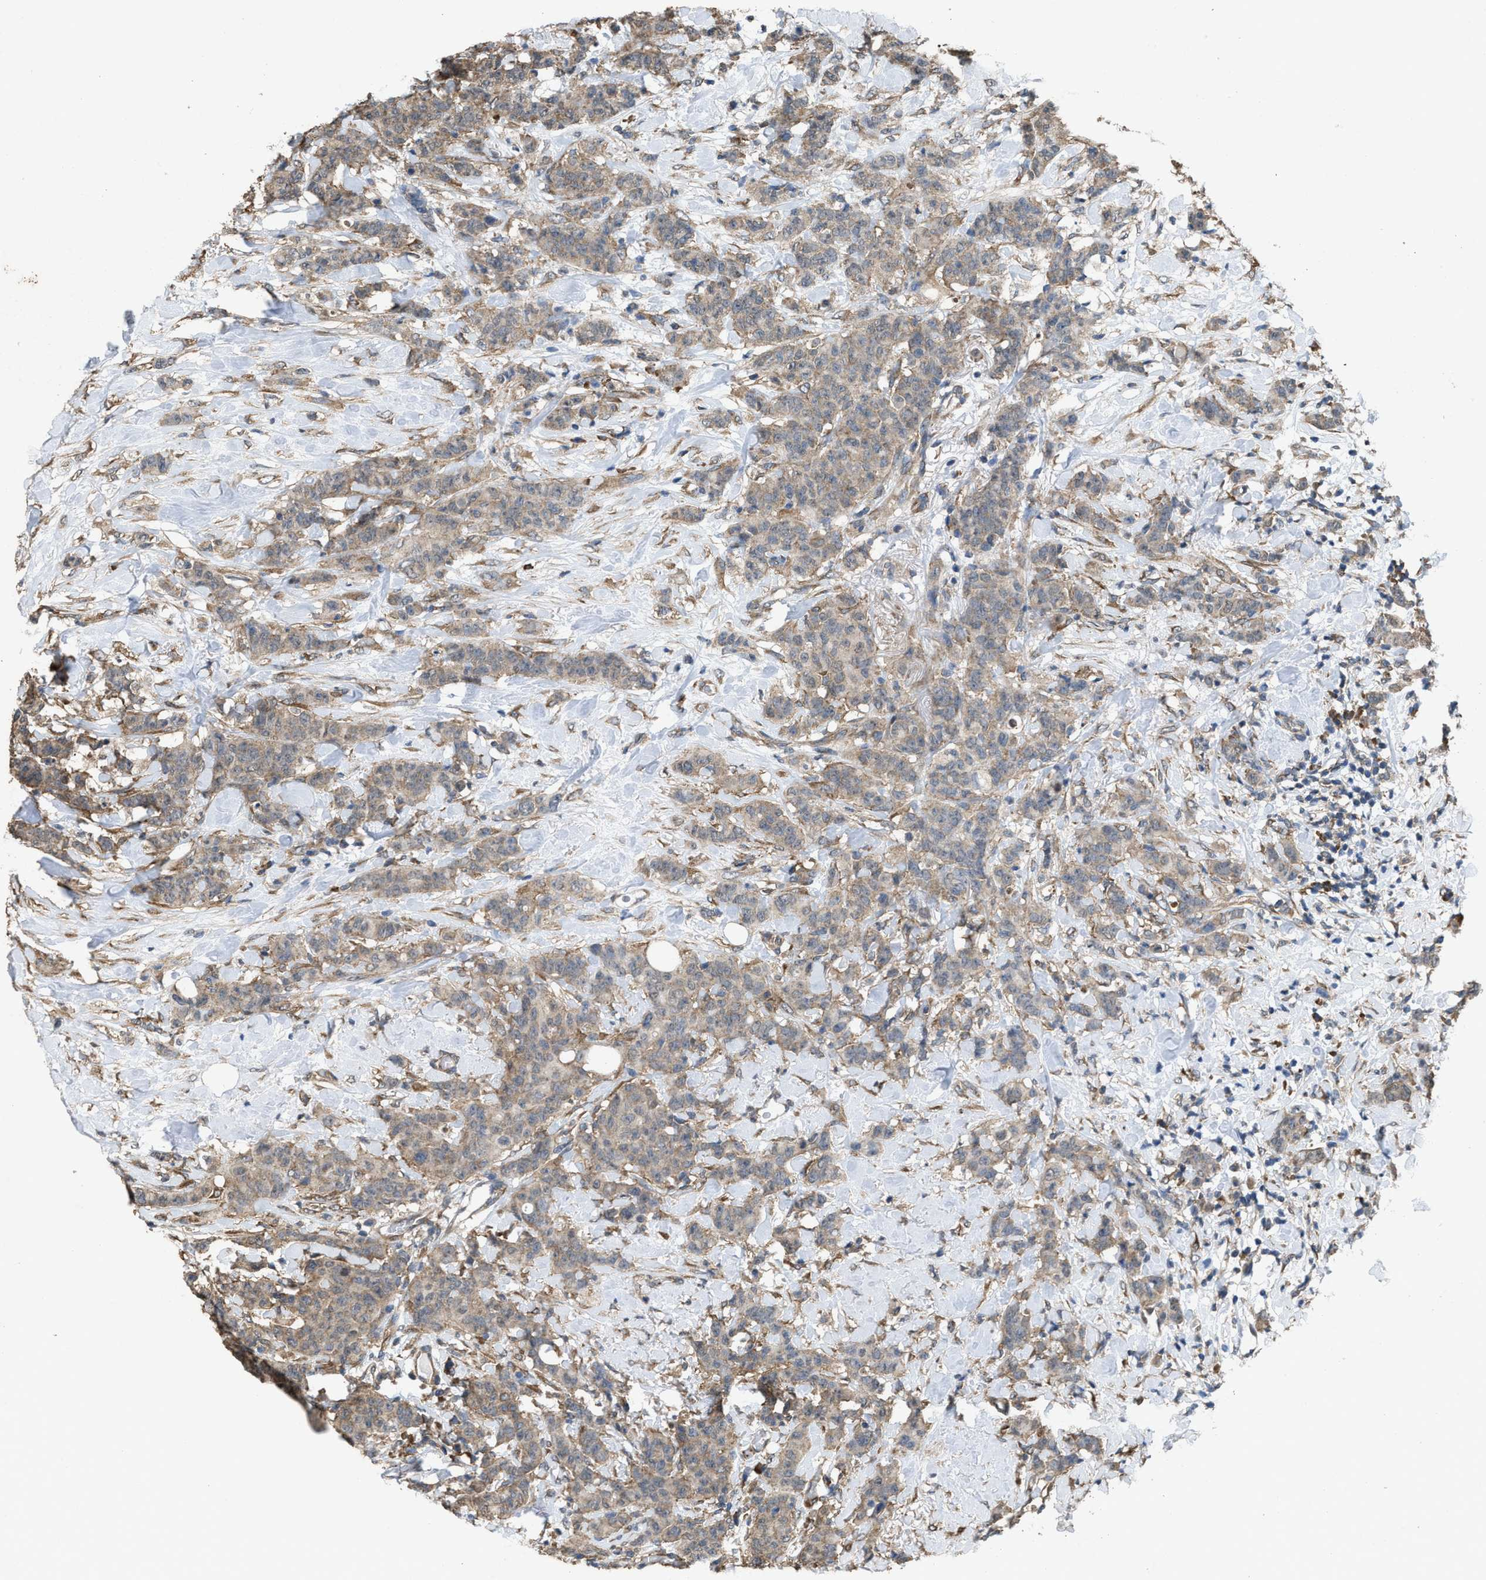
{"staining": {"intensity": "weak", "quantity": ">75%", "location": "cytoplasmic/membranous"}, "tissue": "breast cancer", "cell_type": "Tumor cells", "image_type": "cancer", "snomed": [{"axis": "morphology", "description": "Normal tissue, NOS"}, {"axis": "morphology", "description": "Duct carcinoma"}, {"axis": "topography", "description": "Breast"}], "caption": "Protein expression analysis of human breast invasive ductal carcinoma reveals weak cytoplasmic/membranous positivity in about >75% of tumor cells.", "gene": "ARL6", "patient": {"sex": "female", "age": 40}}